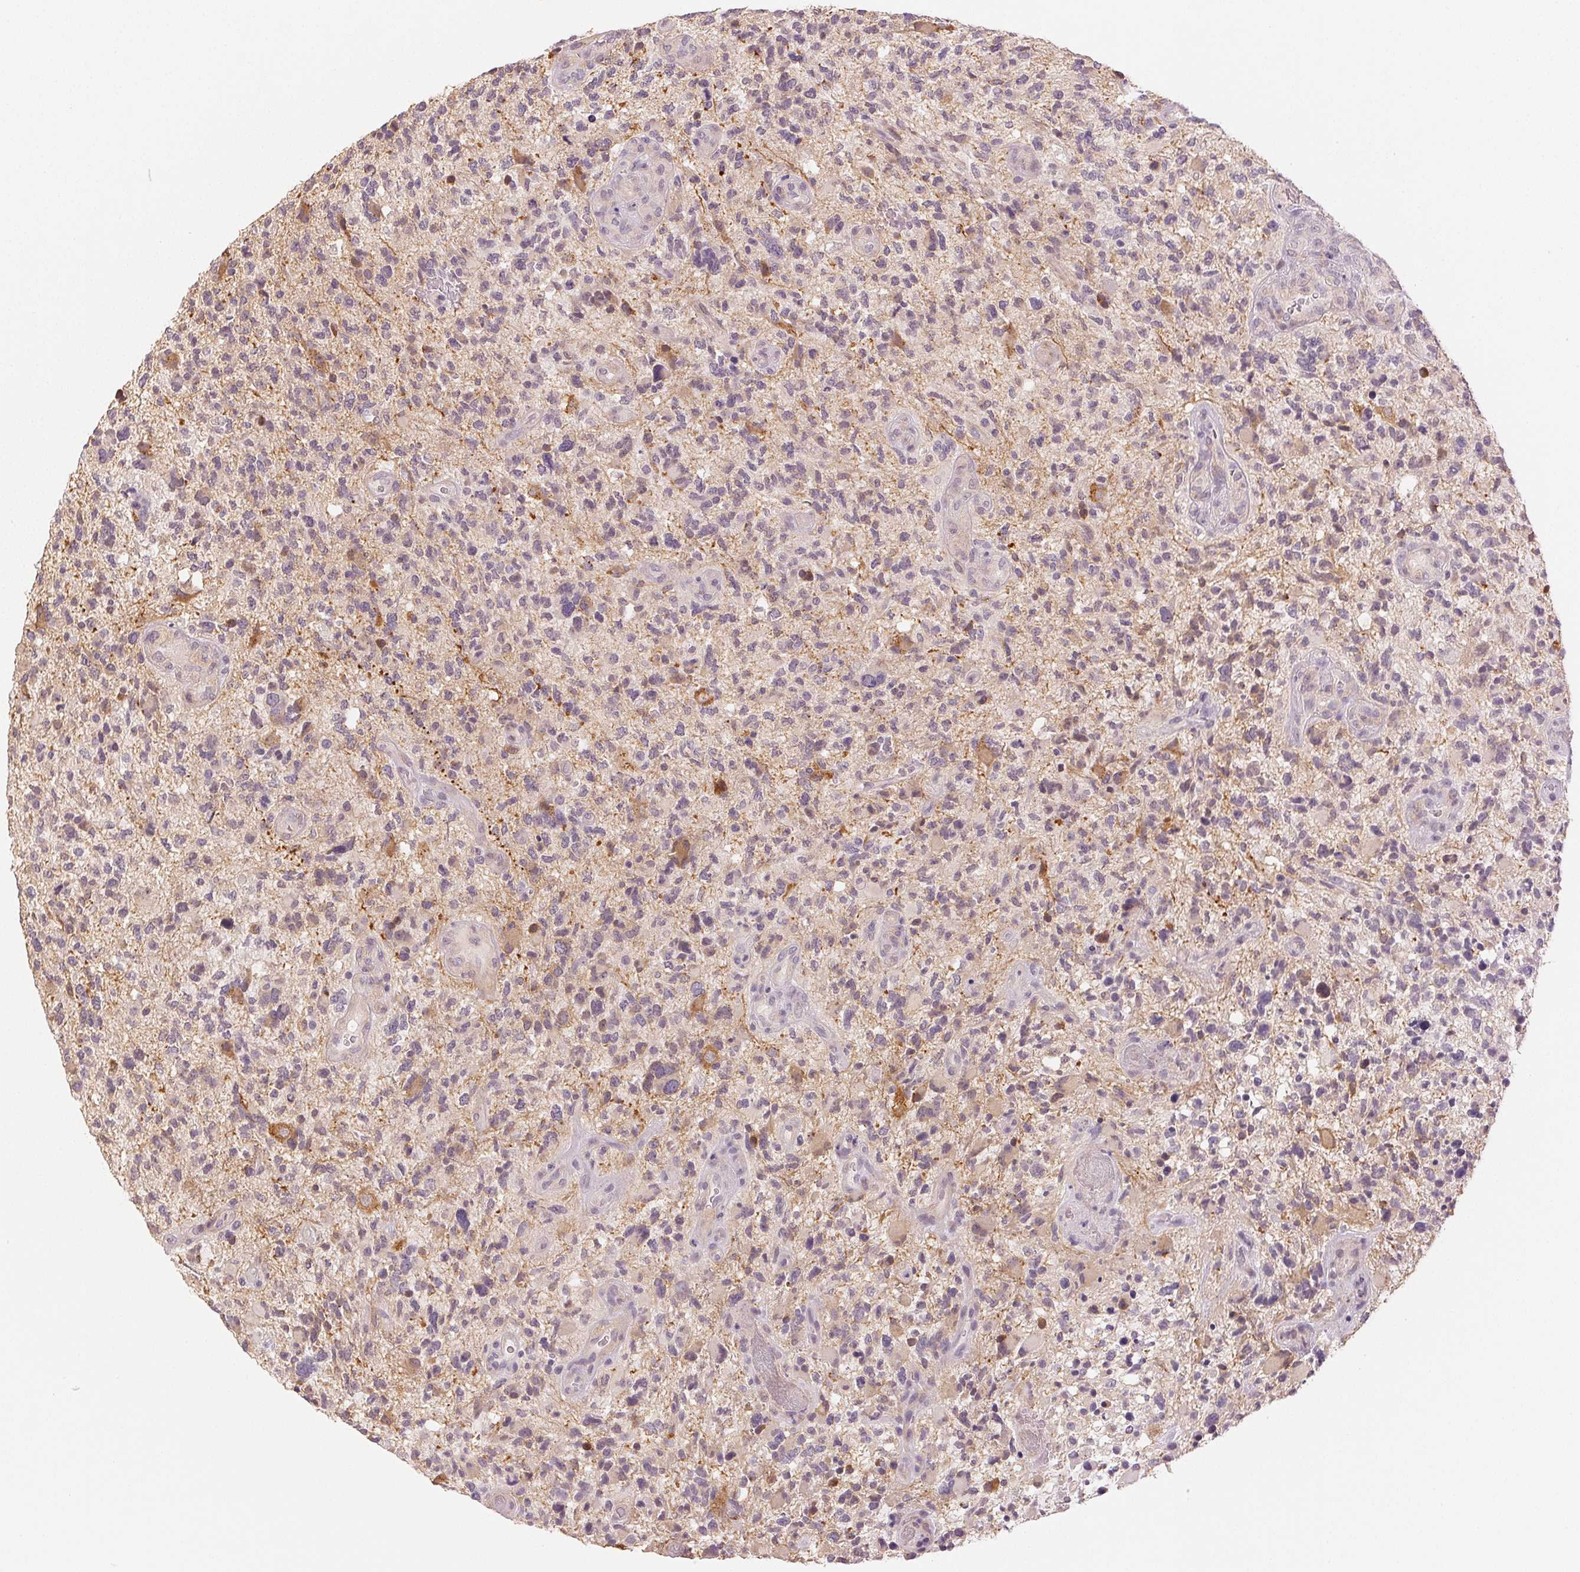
{"staining": {"intensity": "weak", "quantity": "<25%", "location": "cytoplasmic/membranous"}, "tissue": "glioma", "cell_type": "Tumor cells", "image_type": "cancer", "snomed": [{"axis": "morphology", "description": "Glioma, malignant, High grade"}, {"axis": "topography", "description": "Brain"}], "caption": "High magnification brightfield microscopy of glioma stained with DAB (brown) and counterstained with hematoxylin (blue): tumor cells show no significant staining. (DAB immunohistochemistry with hematoxylin counter stain).", "gene": "MAP1LC3A", "patient": {"sex": "female", "age": 71}}